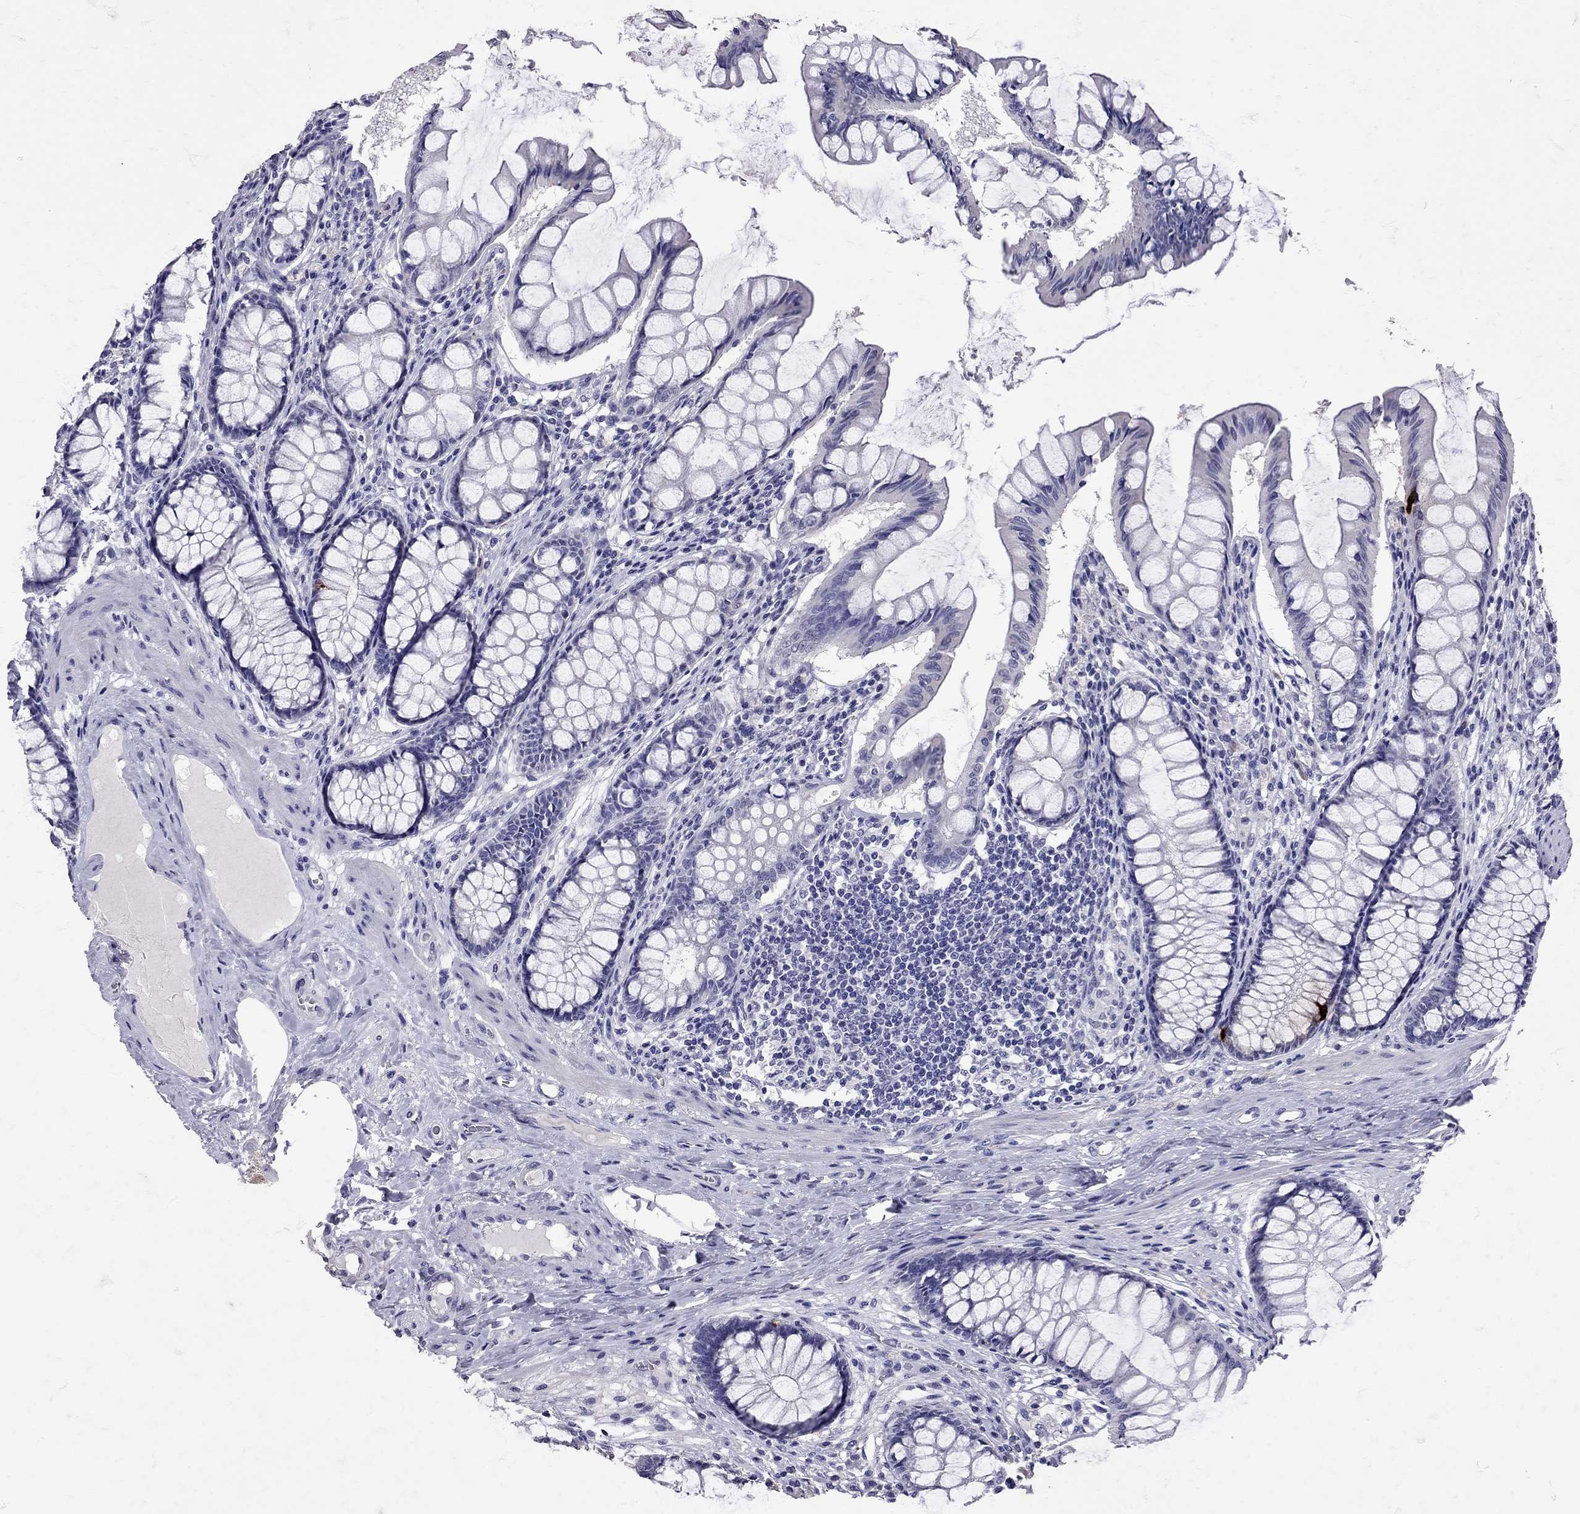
{"staining": {"intensity": "negative", "quantity": "none", "location": "none"}, "tissue": "colon", "cell_type": "Endothelial cells", "image_type": "normal", "snomed": [{"axis": "morphology", "description": "Normal tissue, NOS"}, {"axis": "topography", "description": "Colon"}], "caption": "IHC micrograph of normal colon: colon stained with DAB (3,3'-diaminobenzidine) displays no significant protein staining in endothelial cells. The staining is performed using DAB brown chromogen with nuclei counter-stained in using hematoxylin.", "gene": "SST", "patient": {"sex": "female", "age": 65}}